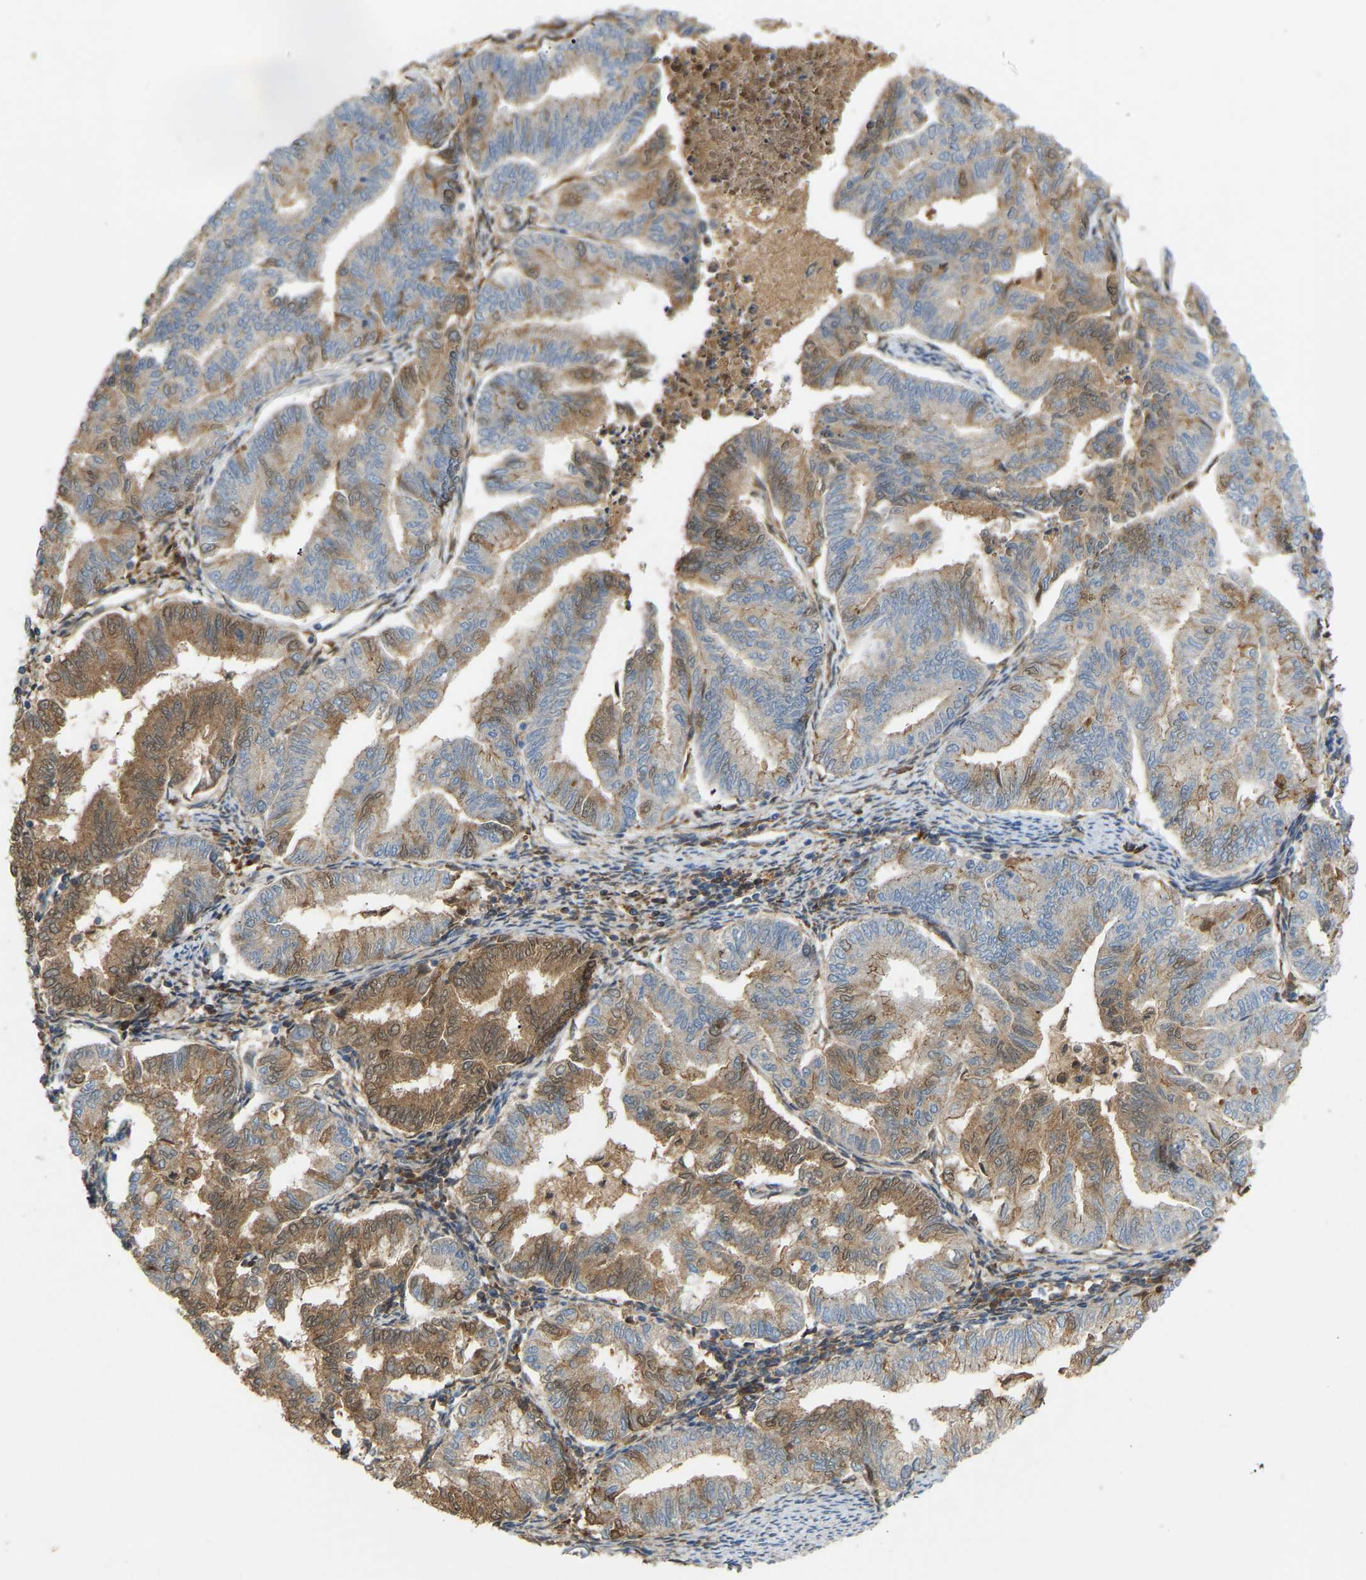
{"staining": {"intensity": "moderate", "quantity": "<25%", "location": "cytoplasmic/membranous"}, "tissue": "endometrial cancer", "cell_type": "Tumor cells", "image_type": "cancer", "snomed": [{"axis": "morphology", "description": "Adenocarcinoma, NOS"}, {"axis": "topography", "description": "Endometrium"}], "caption": "Immunohistochemistry (IHC) (DAB (3,3'-diaminobenzidine)) staining of human endometrial cancer (adenocarcinoma) exhibits moderate cytoplasmic/membranous protein staining in about <25% of tumor cells.", "gene": "PTCD1", "patient": {"sex": "female", "age": 79}}